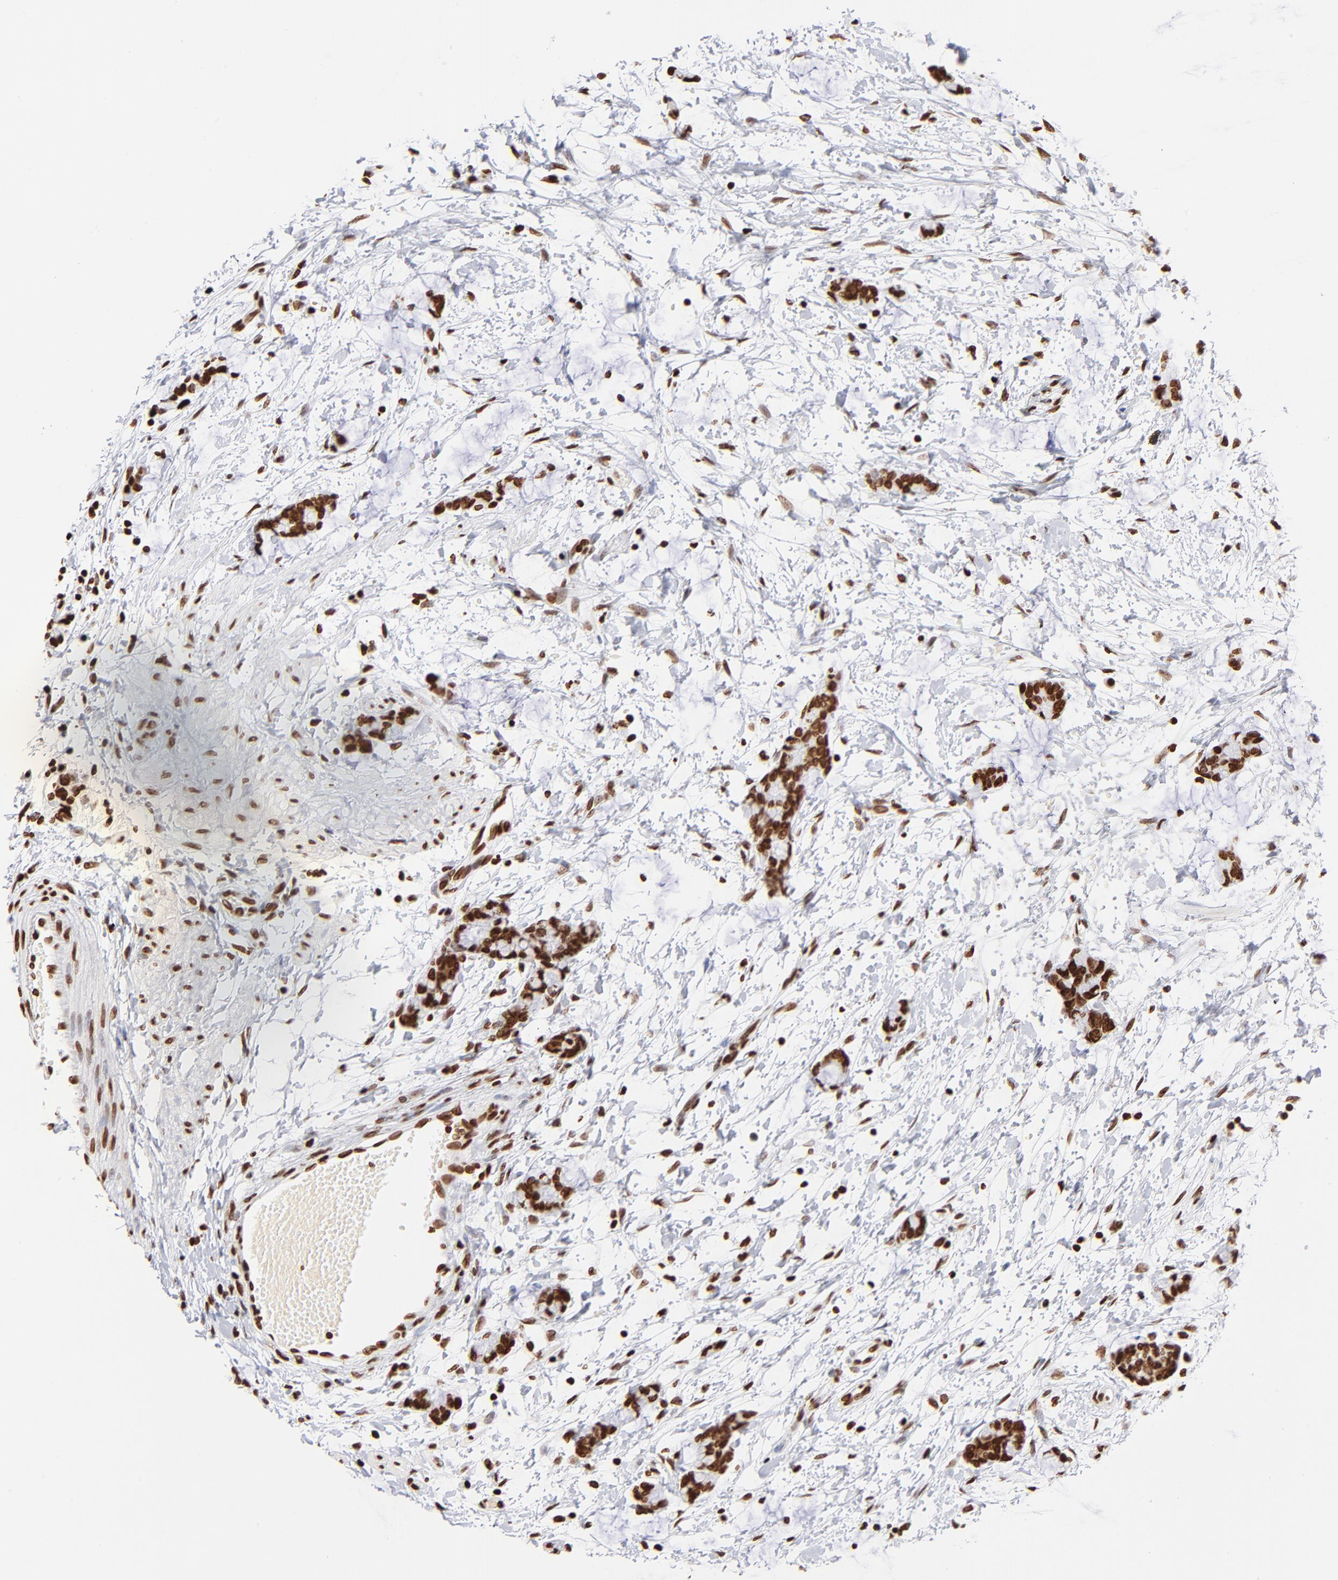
{"staining": {"intensity": "strong", "quantity": ">75%", "location": "nuclear"}, "tissue": "colorectal cancer", "cell_type": "Tumor cells", "image_type": "cancer", "snomed": [{"axis": "morphology", "description": "Adenocarcinoma, NOS"}, {"axis": "topography", "description": "Colon"}], "caption": "Protein staining exhibits strong nuclear positivity in about >75% of tumor cells in colorectal cancer.", "gene": "RTL4", "patient": {"sex": "male", "age": 14}}